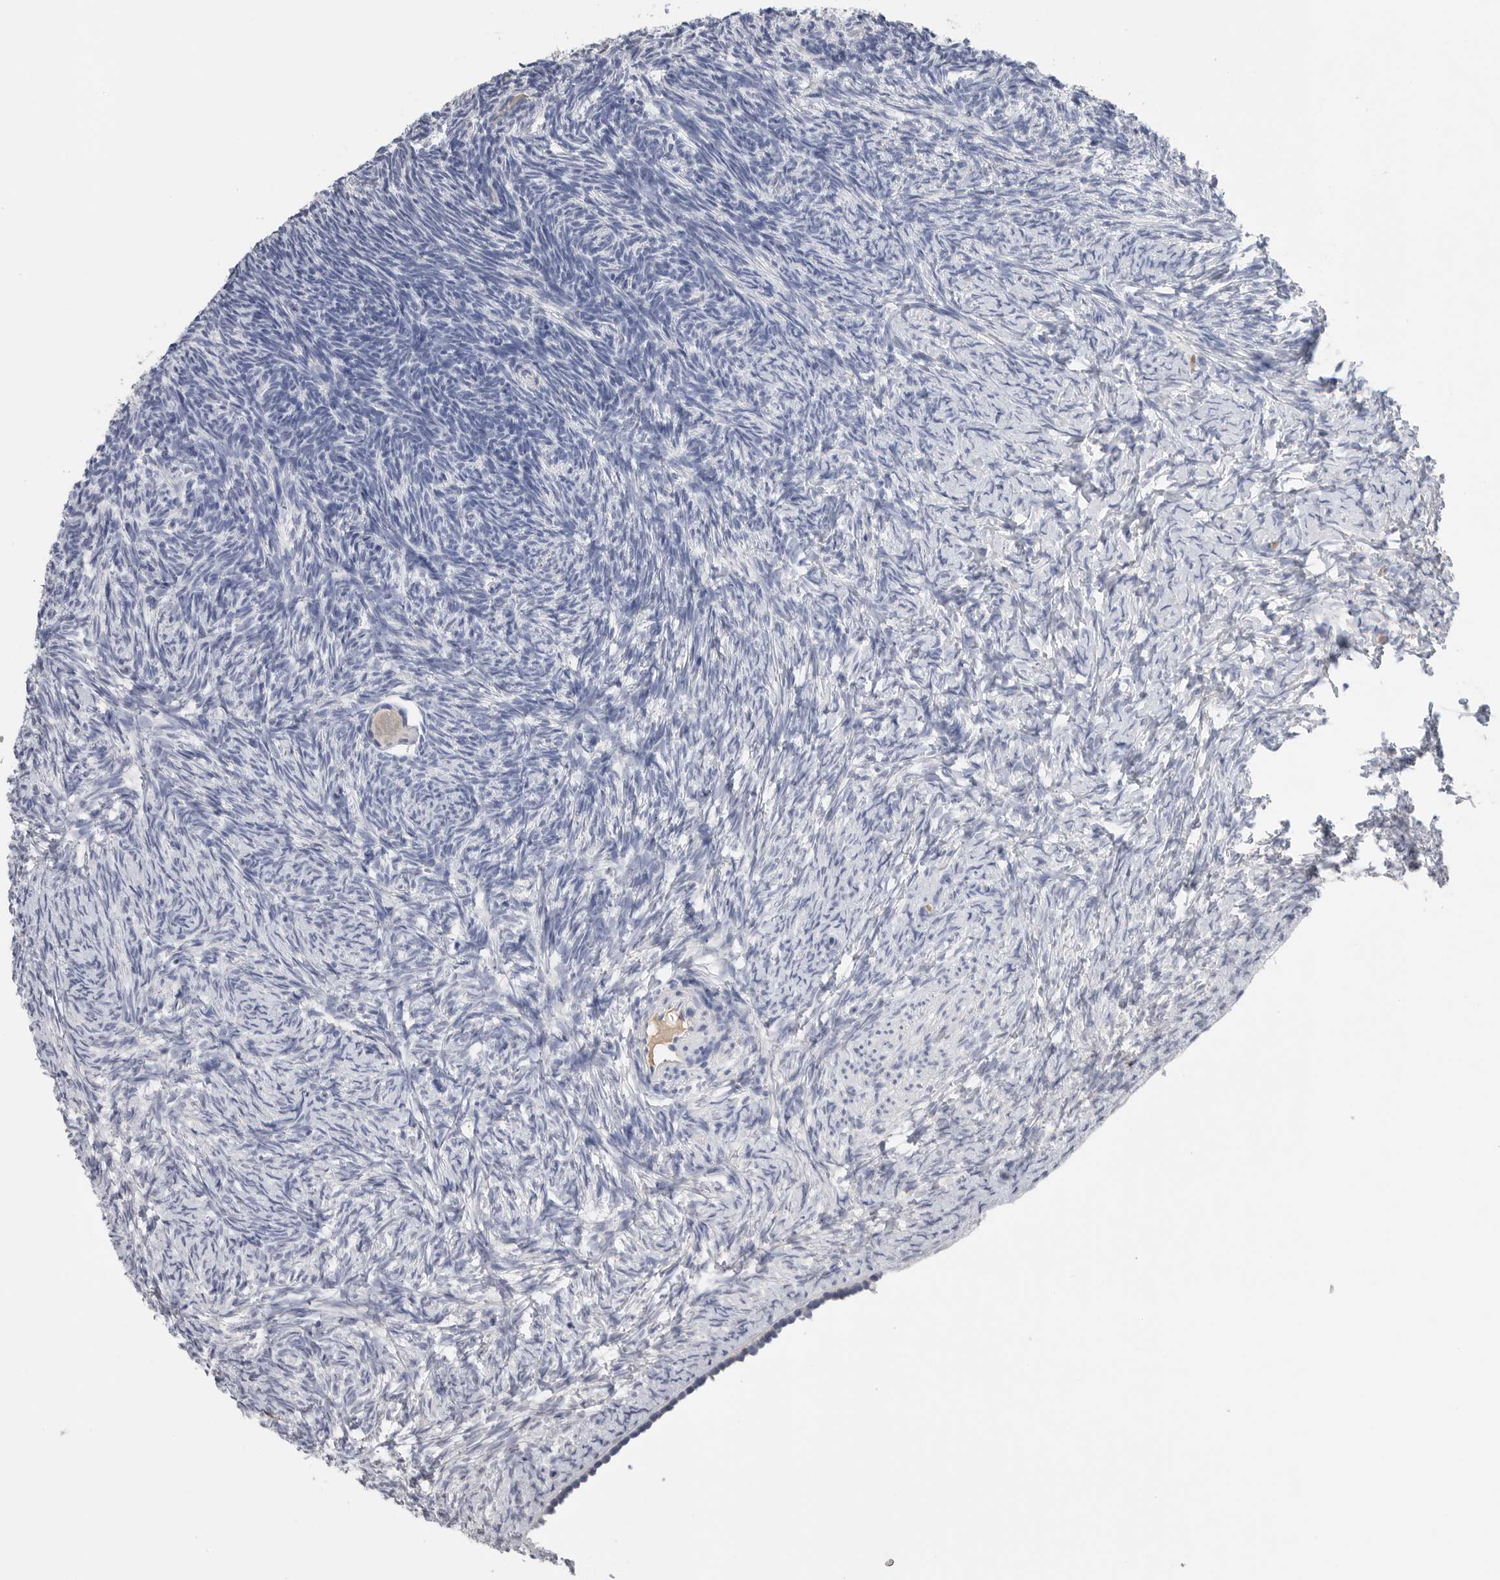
{"staining": {"intensity": "negative", "quantity": "none", "location": "none"}, "tissue": "ovary", "cell_type": "Follicle cells", "image_type": "normal", "snomed": [{"axis": "morphology", "description": "Normal tissue, NOS"}, {"axis": "topography", "description": "Ovary"}], "caption": "DAB immunohistochemical staining of normal human ovary demonstrates no significant expression in follicle cells. The staining was performed using DAB (3,3'-diaminobenzidine) to visualize the protein expression in brown, while the nuclei were stained in blue with hematoxylin (Magnification: 20x).", "gene": "FABP6", "patient": {"sex": "female", "age": 34}}